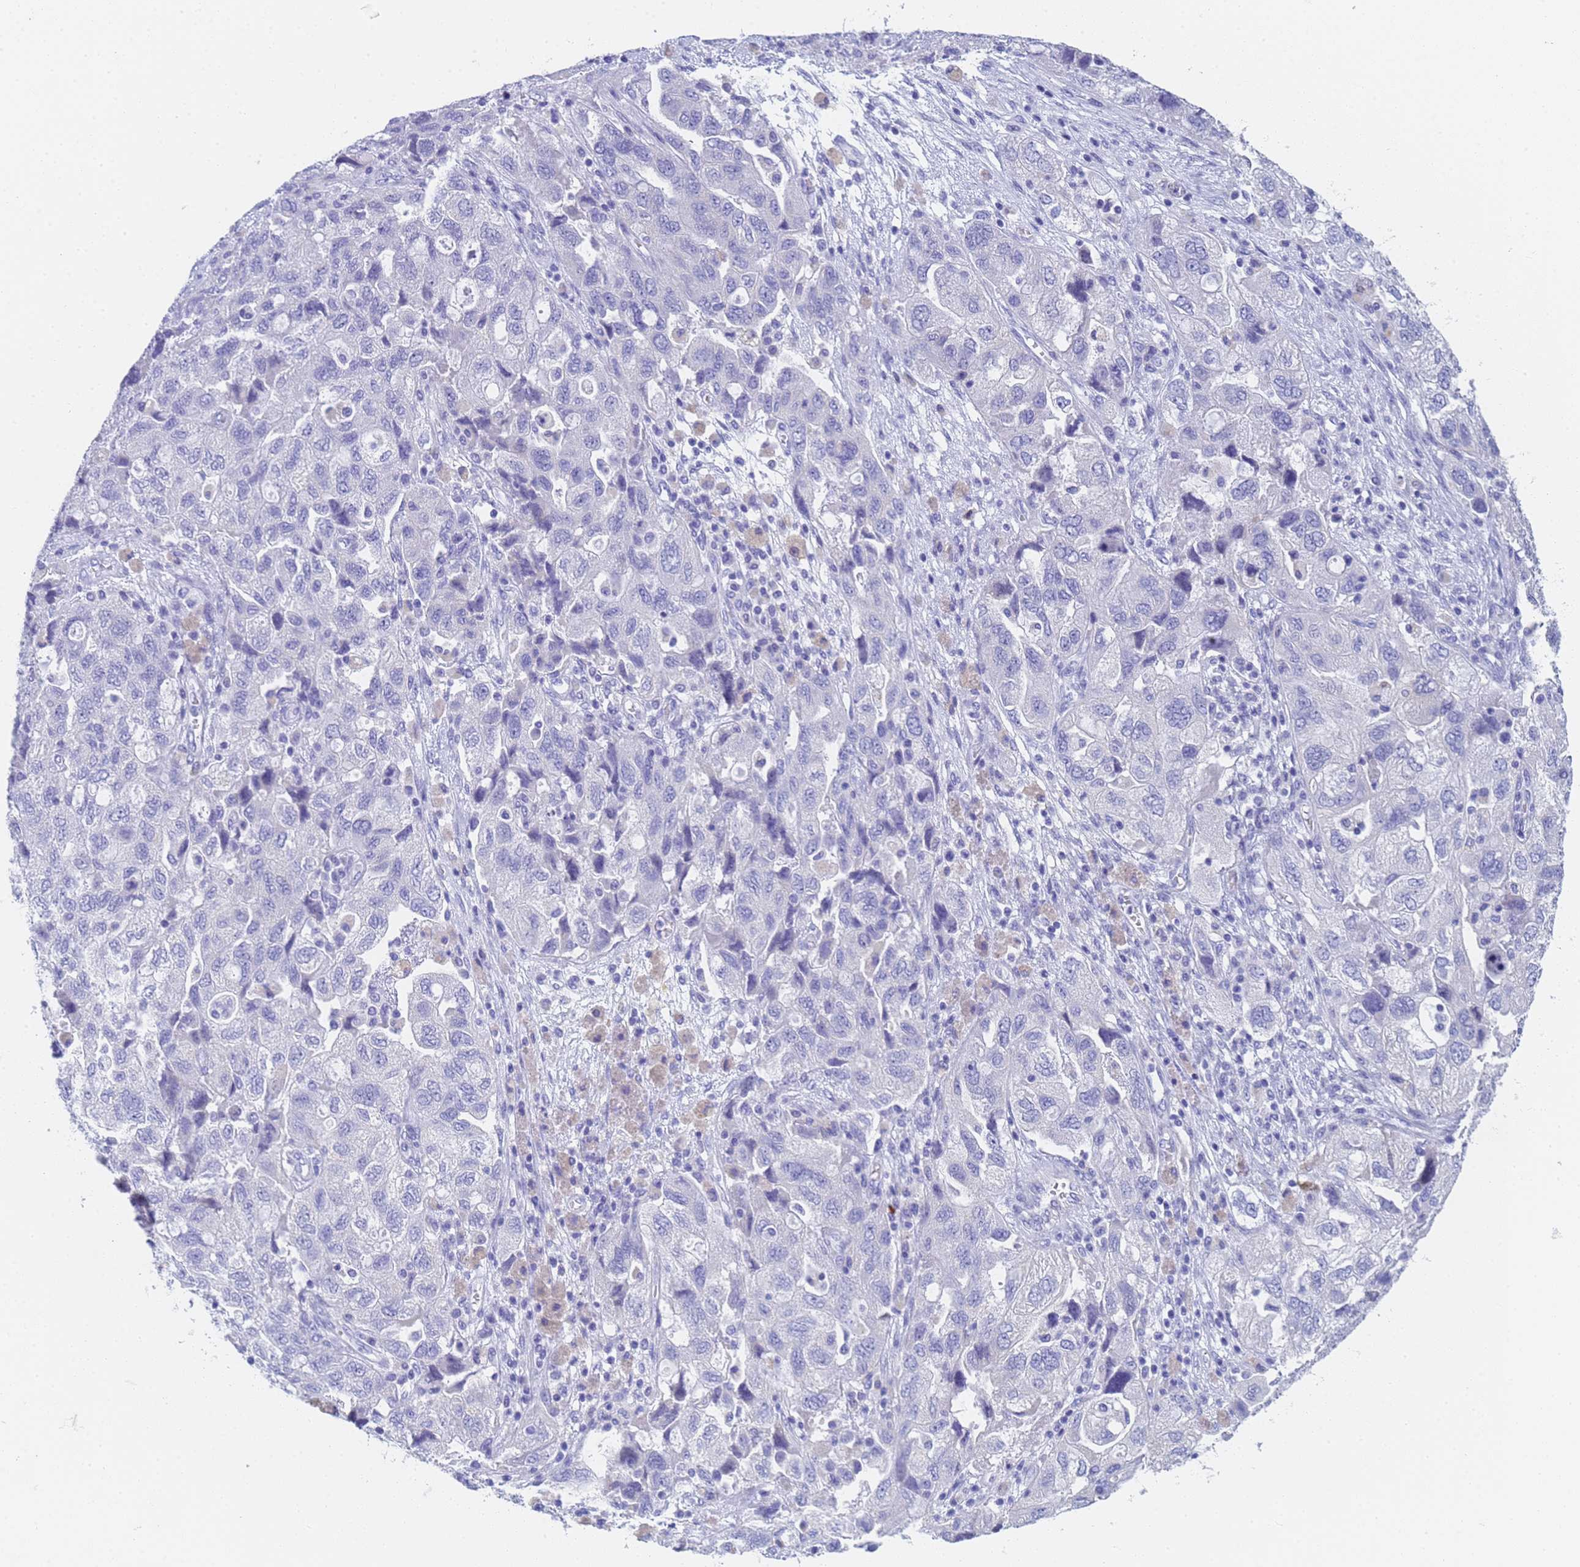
{"staining": {"intensity": "negative", "quantity": "none", "location": "none"}, "tissue": "ovarian cancer", "cell_type": "Tumor cells", "image_type": "cancer", "snomed": [{"axis": "morphology", "description": "Carcinoma, NOS"}, {"axis": "morphology", "description": "Cystadenocarcinoma, serous, NOS"}, {"axis": "topography", "description": "Ovary"}], "caption": "DAB (3,3'-diaminobenzidine) immunohistochemical staining of human ovarian cancer (carcinoma) exhibits no significant staining in tumor cells.", "gene": "STATH", "patient": {"sex": "female", "age": 69}}